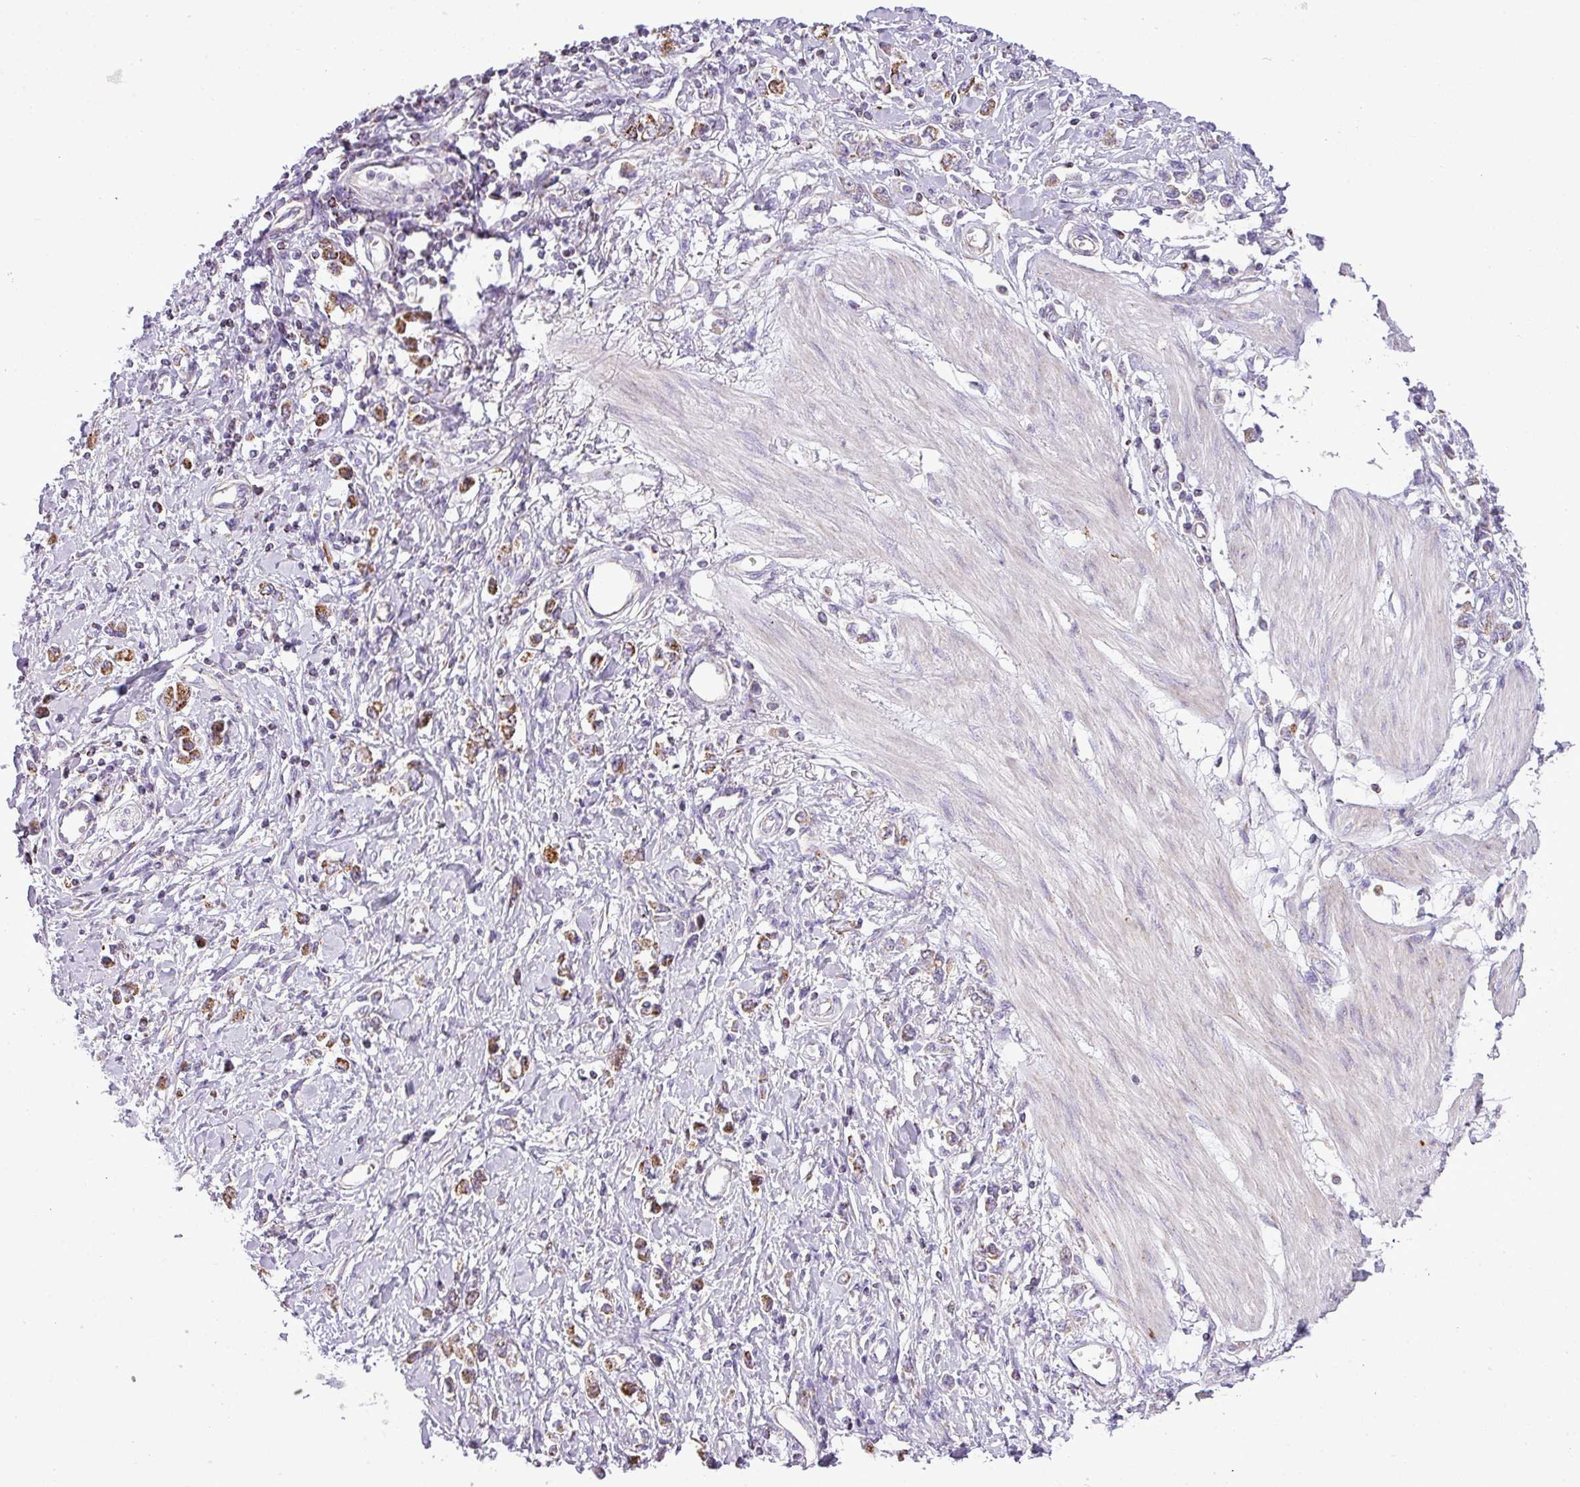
{"staining": {"intensity": "moderate", "quantity": ">75%", "location": "cytoplasmic/membranous"}, "tissue": "stomach cancer", "cell_type": "Tumor cells", "image_type": "cancer", "snomed": [{"axis": "morphology", "description": "Adenocarcinoma, NOS"}, {"axis": "topography", "description": "Stomach"}], "caption": "A brown stain labels moderate cytoplasmic/membranous expression of a protein in adenocarcinoma (stomach) tumor cells.", "gene": "ZNF81", "patient": {"sex": "female", "age": 76}}